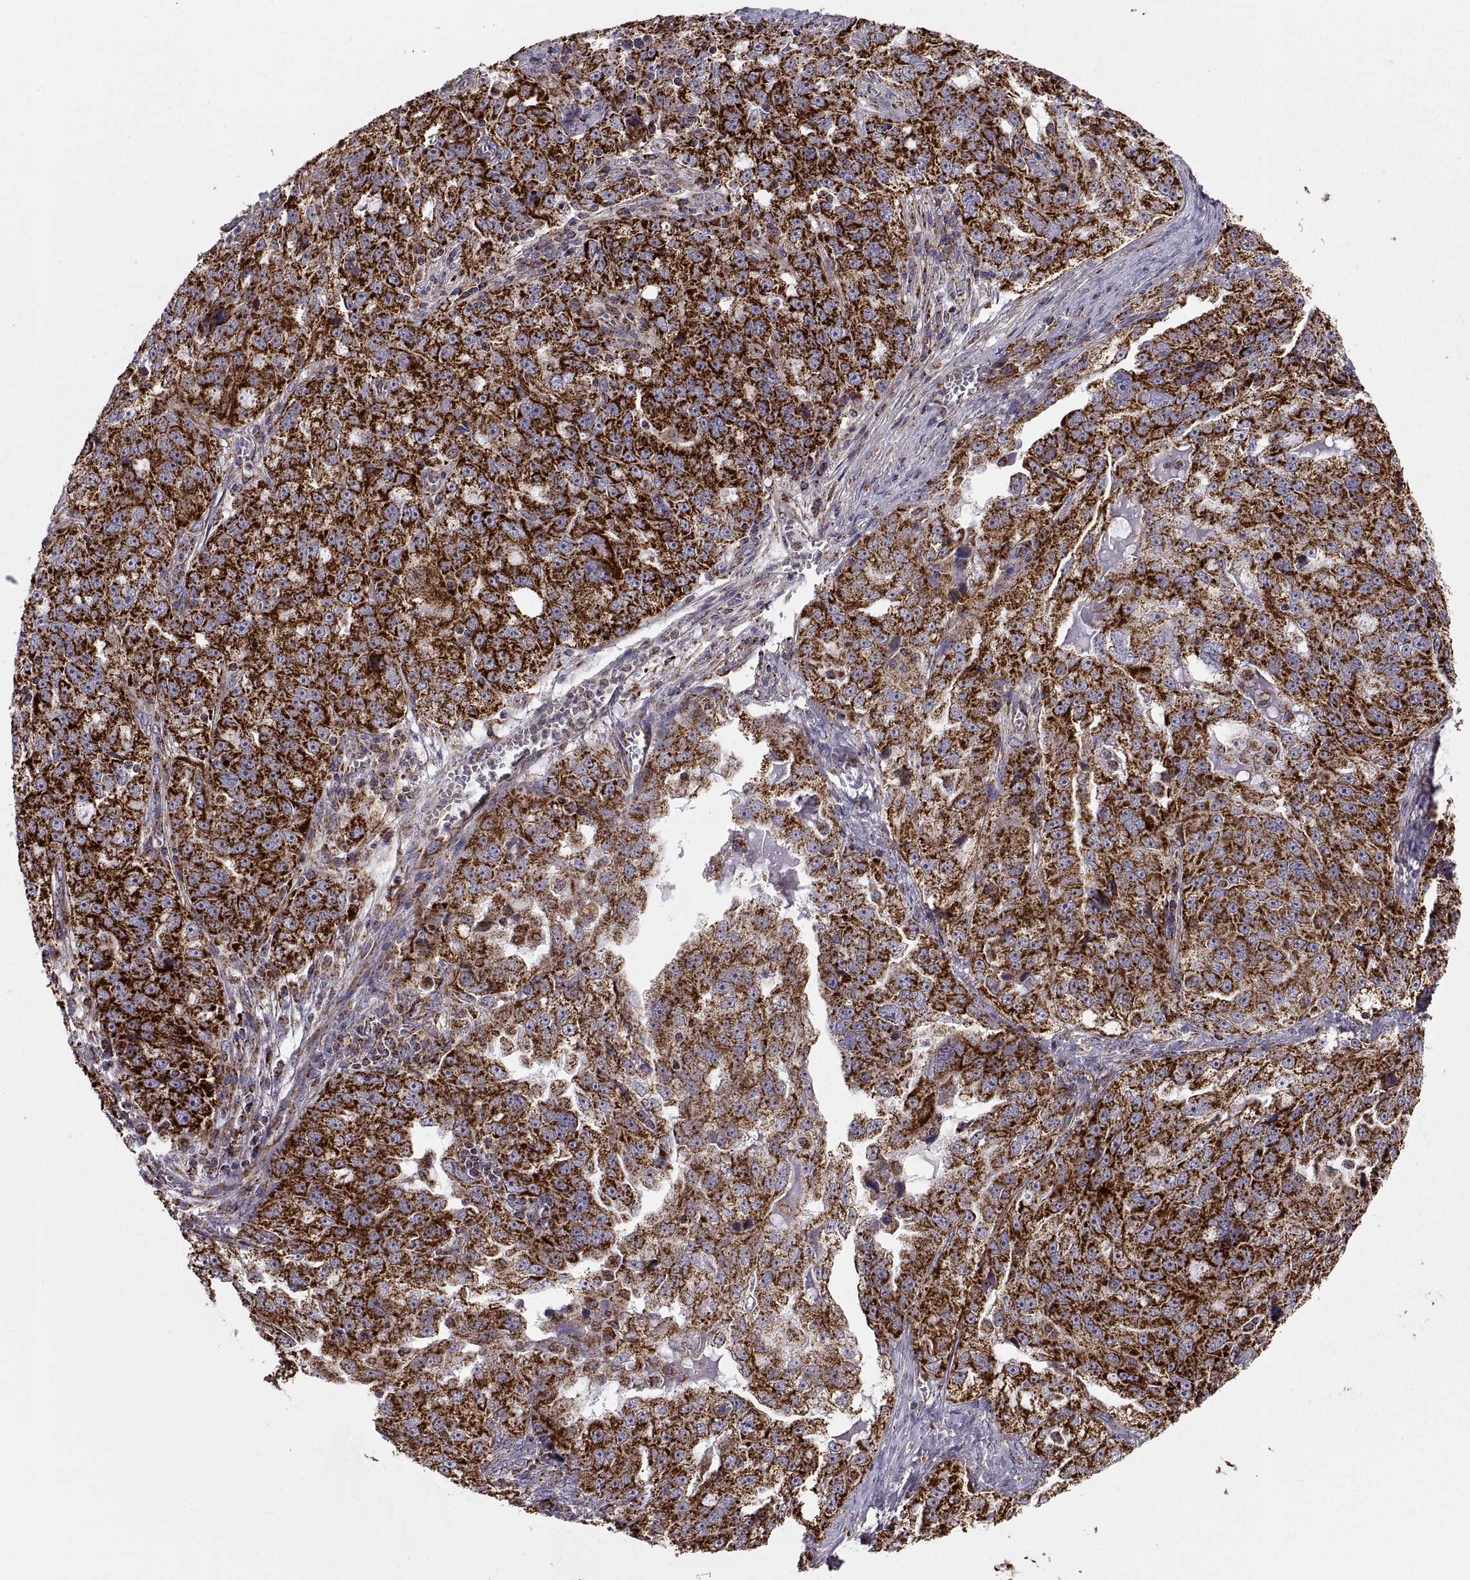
{"staining": {"intensity": "strong", "quantity": ">75%", "location": "cytoplasmic/membranous"}, "tissue": "ovarian cancer", "cell_type": "Tumor cells", "image_type": "cancer", "snomed": [{"axis": "morphology", "description": "Cystadenocarcinoma, serous, NOS"}, {"axis": "topography", "description": "Ovary"}], "caption": "Immunohistochemical staining of human ovarian serous cystadenocarcinoma displays strong cytoplasmic/membranous protein positivity in about >75% of tumor cells.", "gene": "ARSD", "patient": {"sex": "female", "age": 51}}